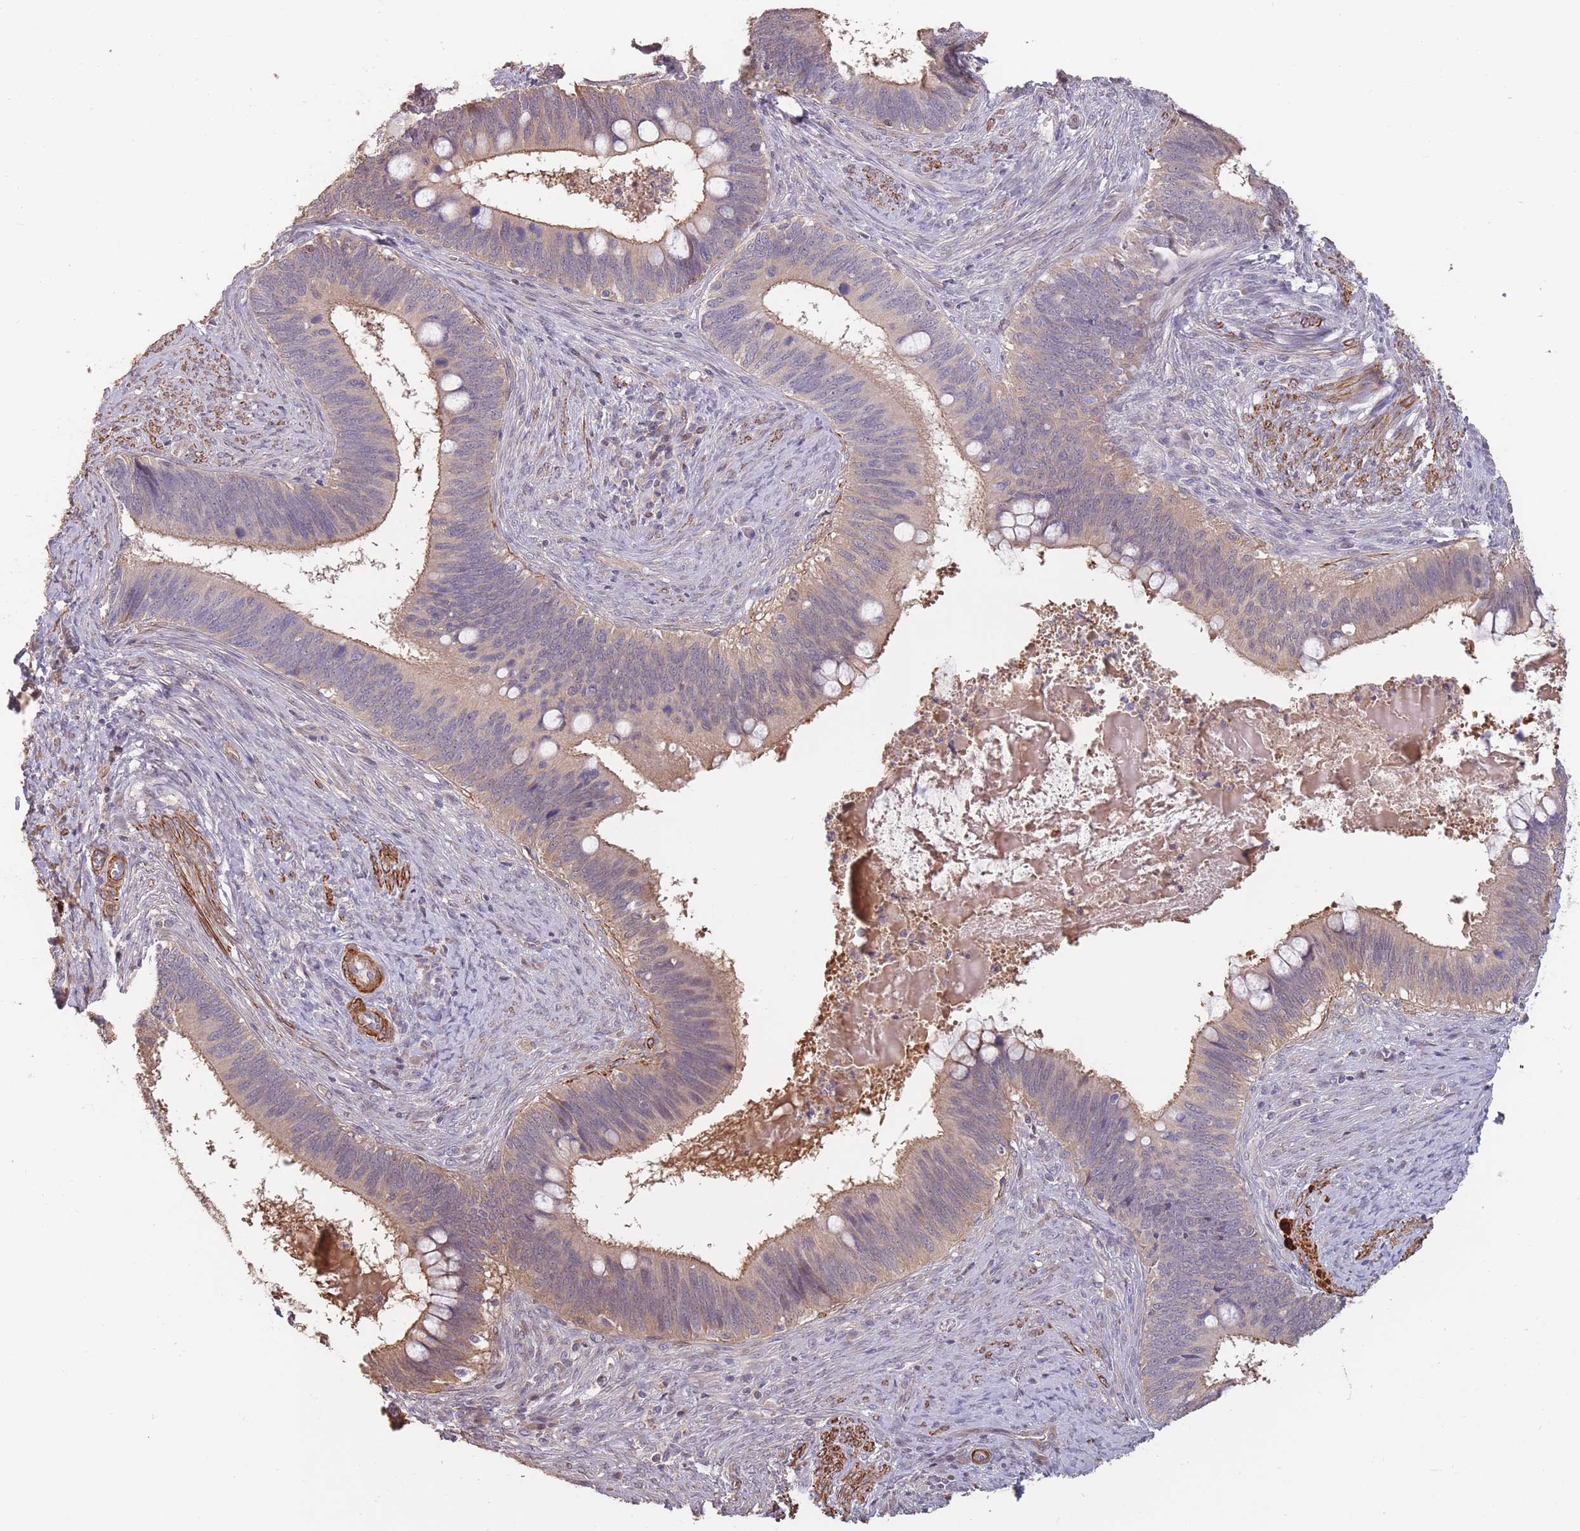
{"staining": {"intensity": "weak", "quantity": "25%-75%", "location": "cytoplasmic/membranous"}, "tissue": "cervical cancer", "cell_type": "Tumor cells", "image_type": "cancer", "snomed": [{"axis": "morphology", "description": "Adenocarcinoma, NOS"}, {"axis": "topography", "description": "Cervix"}], "caption": "Protein analysis of cervical adenocarcinoma tissue displays weak cytoplasmic/membranous expression in about 25%-75% of tumor cells. (brown staining indicates protein expression, while blue staining denotes nuclei).", "gene": "NLRC4", "patient": {"sex": "female", "age": 42}}